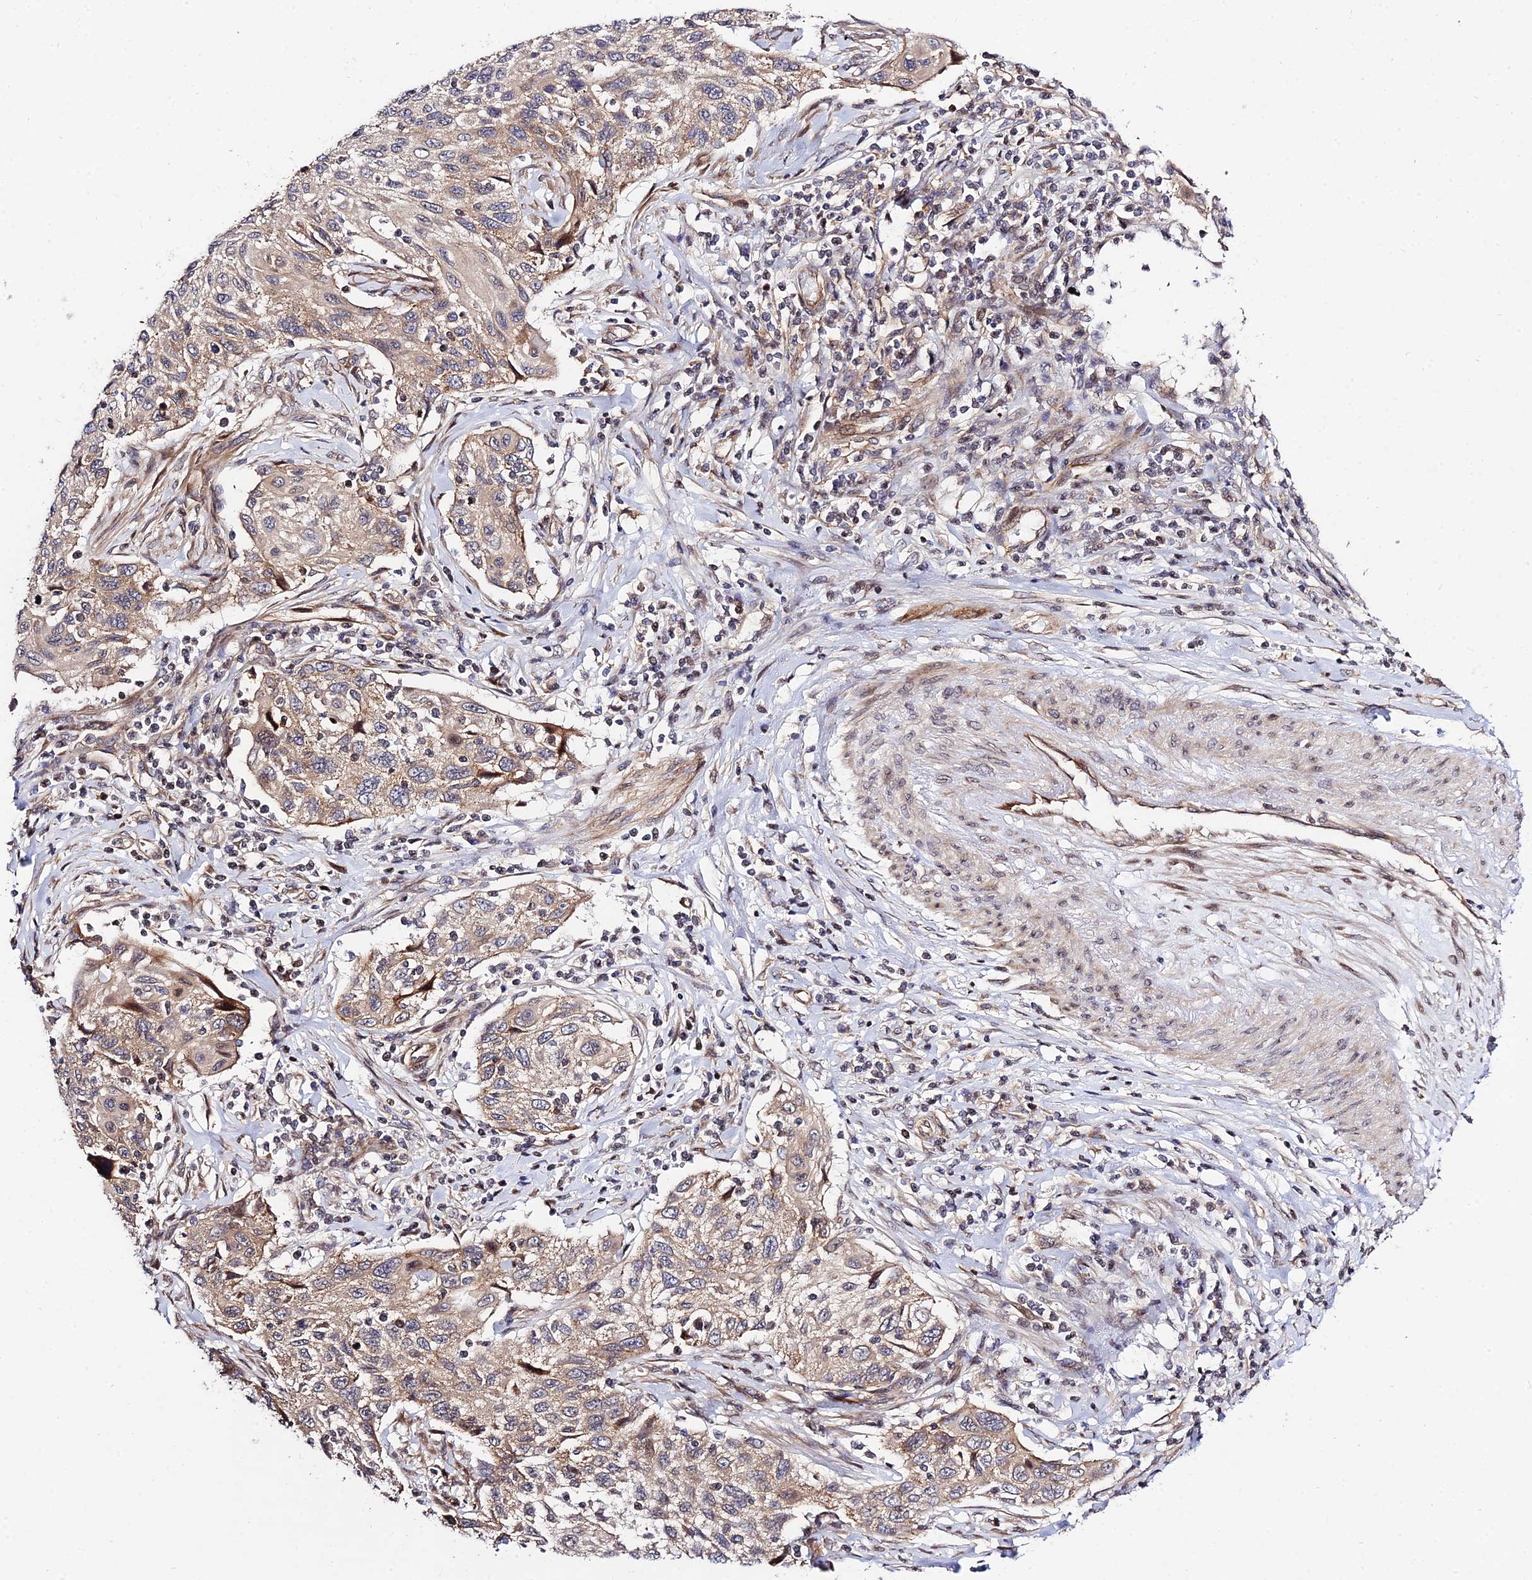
{"staining": {"intensity": "weak", "quantity": ">75%", "location": "cytoplasmic/membranous"}, "tissue": "cervical cancer", "cell_type": "Tumor cells", "image_type": "cancer", "snomed": [{"axis": "morphology", "description": "Squamous cell carcinoma, NOS"}, {"axis": "topography", "description": "Cervix"}], "caption": "Immunohistochemical staining of cervical cancer (squamous cell carcinoma) reveals weak cytoplasmic/membranous protein expression in approximately >75% of tumor cells. (brown staining indicates protein expression, while blue staining denotes nuclei).", "gene": "SMG6", "patient": {"sex": "female", "age": 70}}